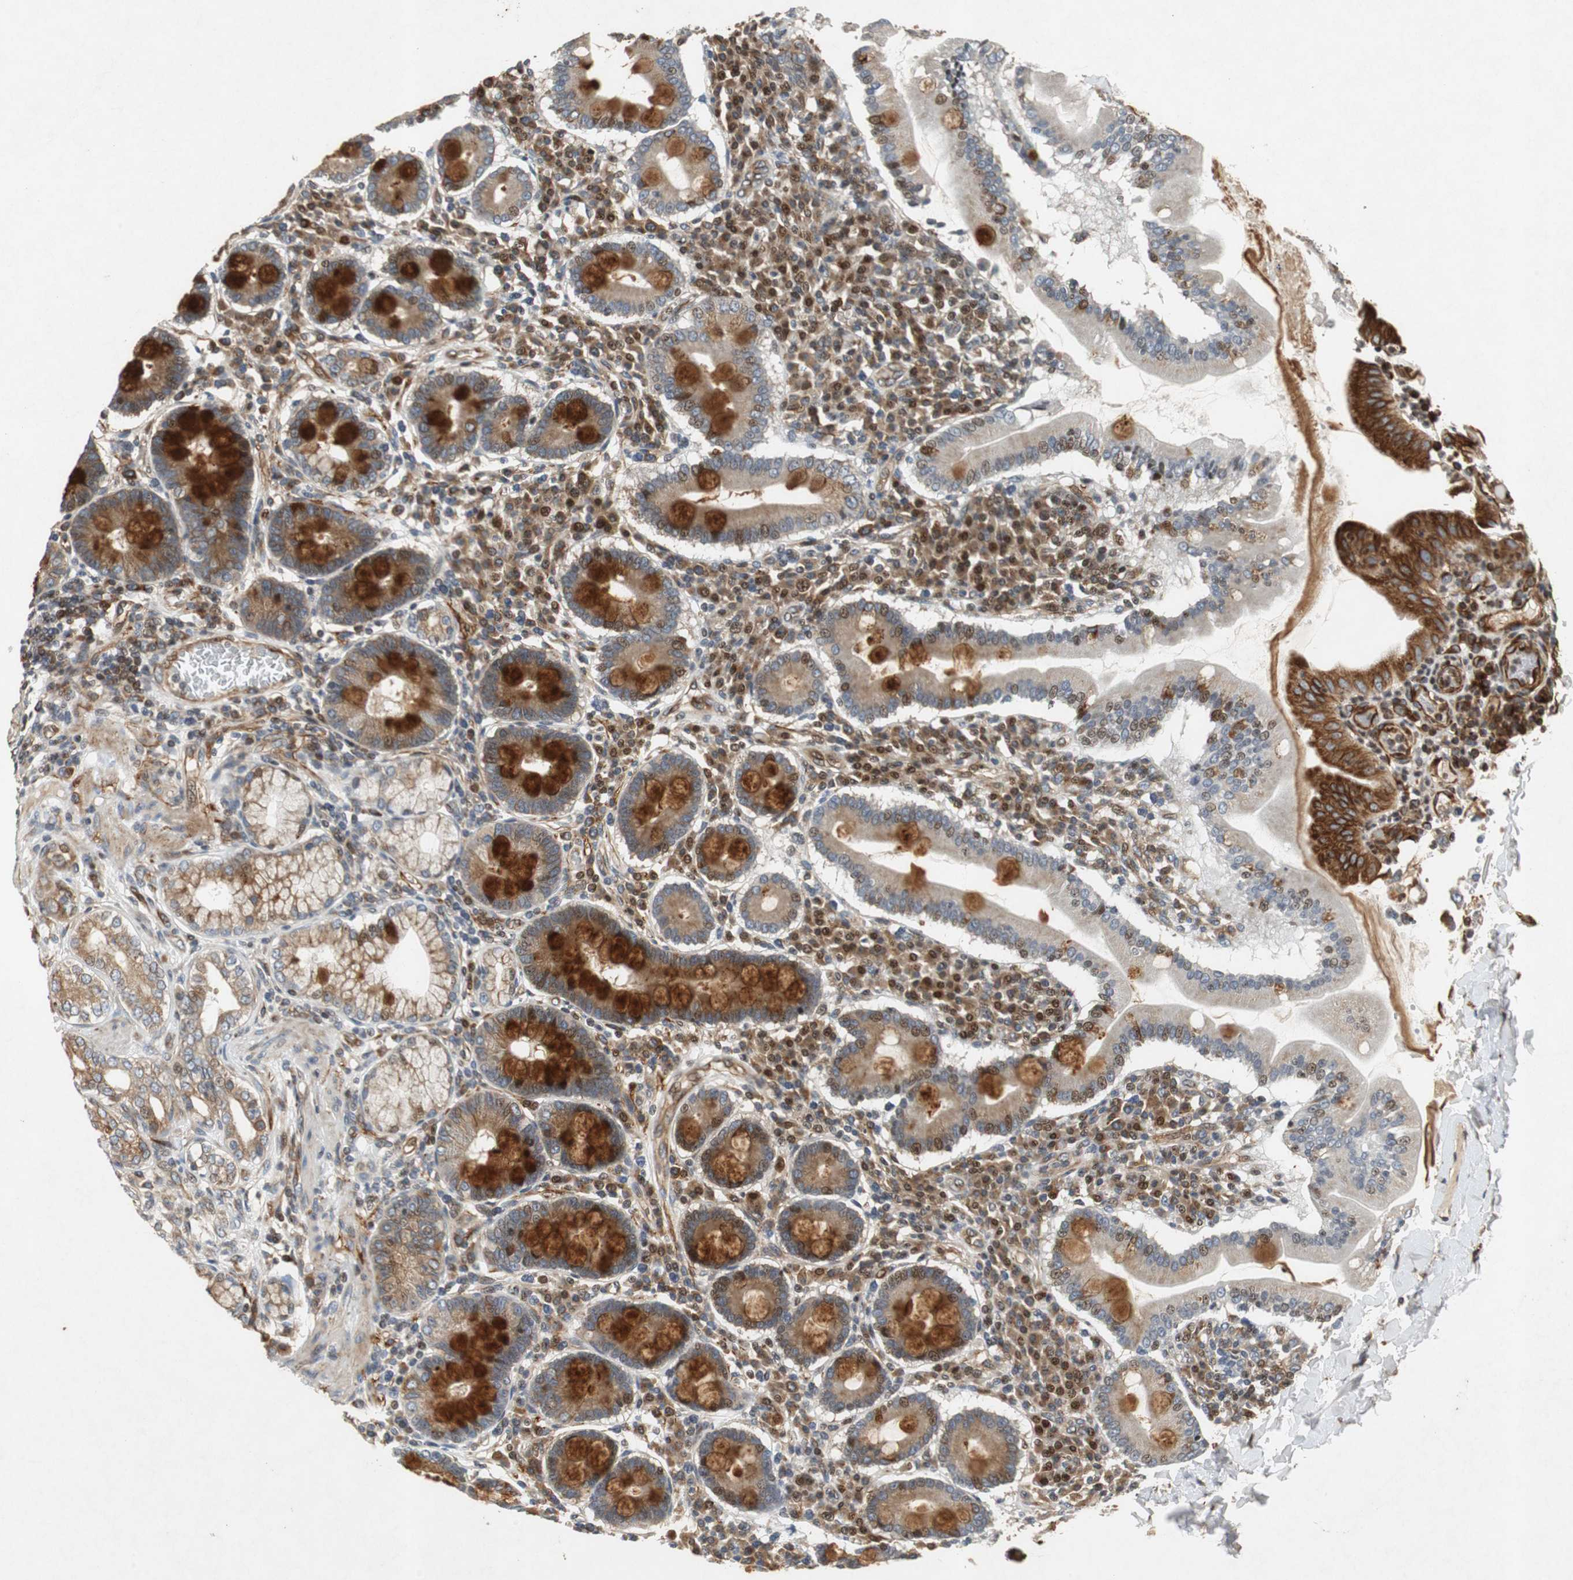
{"staining": {"intensity": "strong", "quantity": "25%-75%", "location": "cytoplasmic/membranous"}, "tissue": "duodenum", "cell_type": "Glandular cells", "image_type": "normal", "snomed": [{"axis": "morphology", "description": "Normal tissue, NOS"}, {"axis": "topography", "description": "Duodenum"}], "caption": "This histopathology image demonstrates immunohistochemistry (IHC) staining of benign human duodenum, with high strong cytoplasmic/membranous positivity in approximately 25%-75% of glandular cells.", "gene": "TUBA4A", "patient": {"sex": "male", "age": 50}}